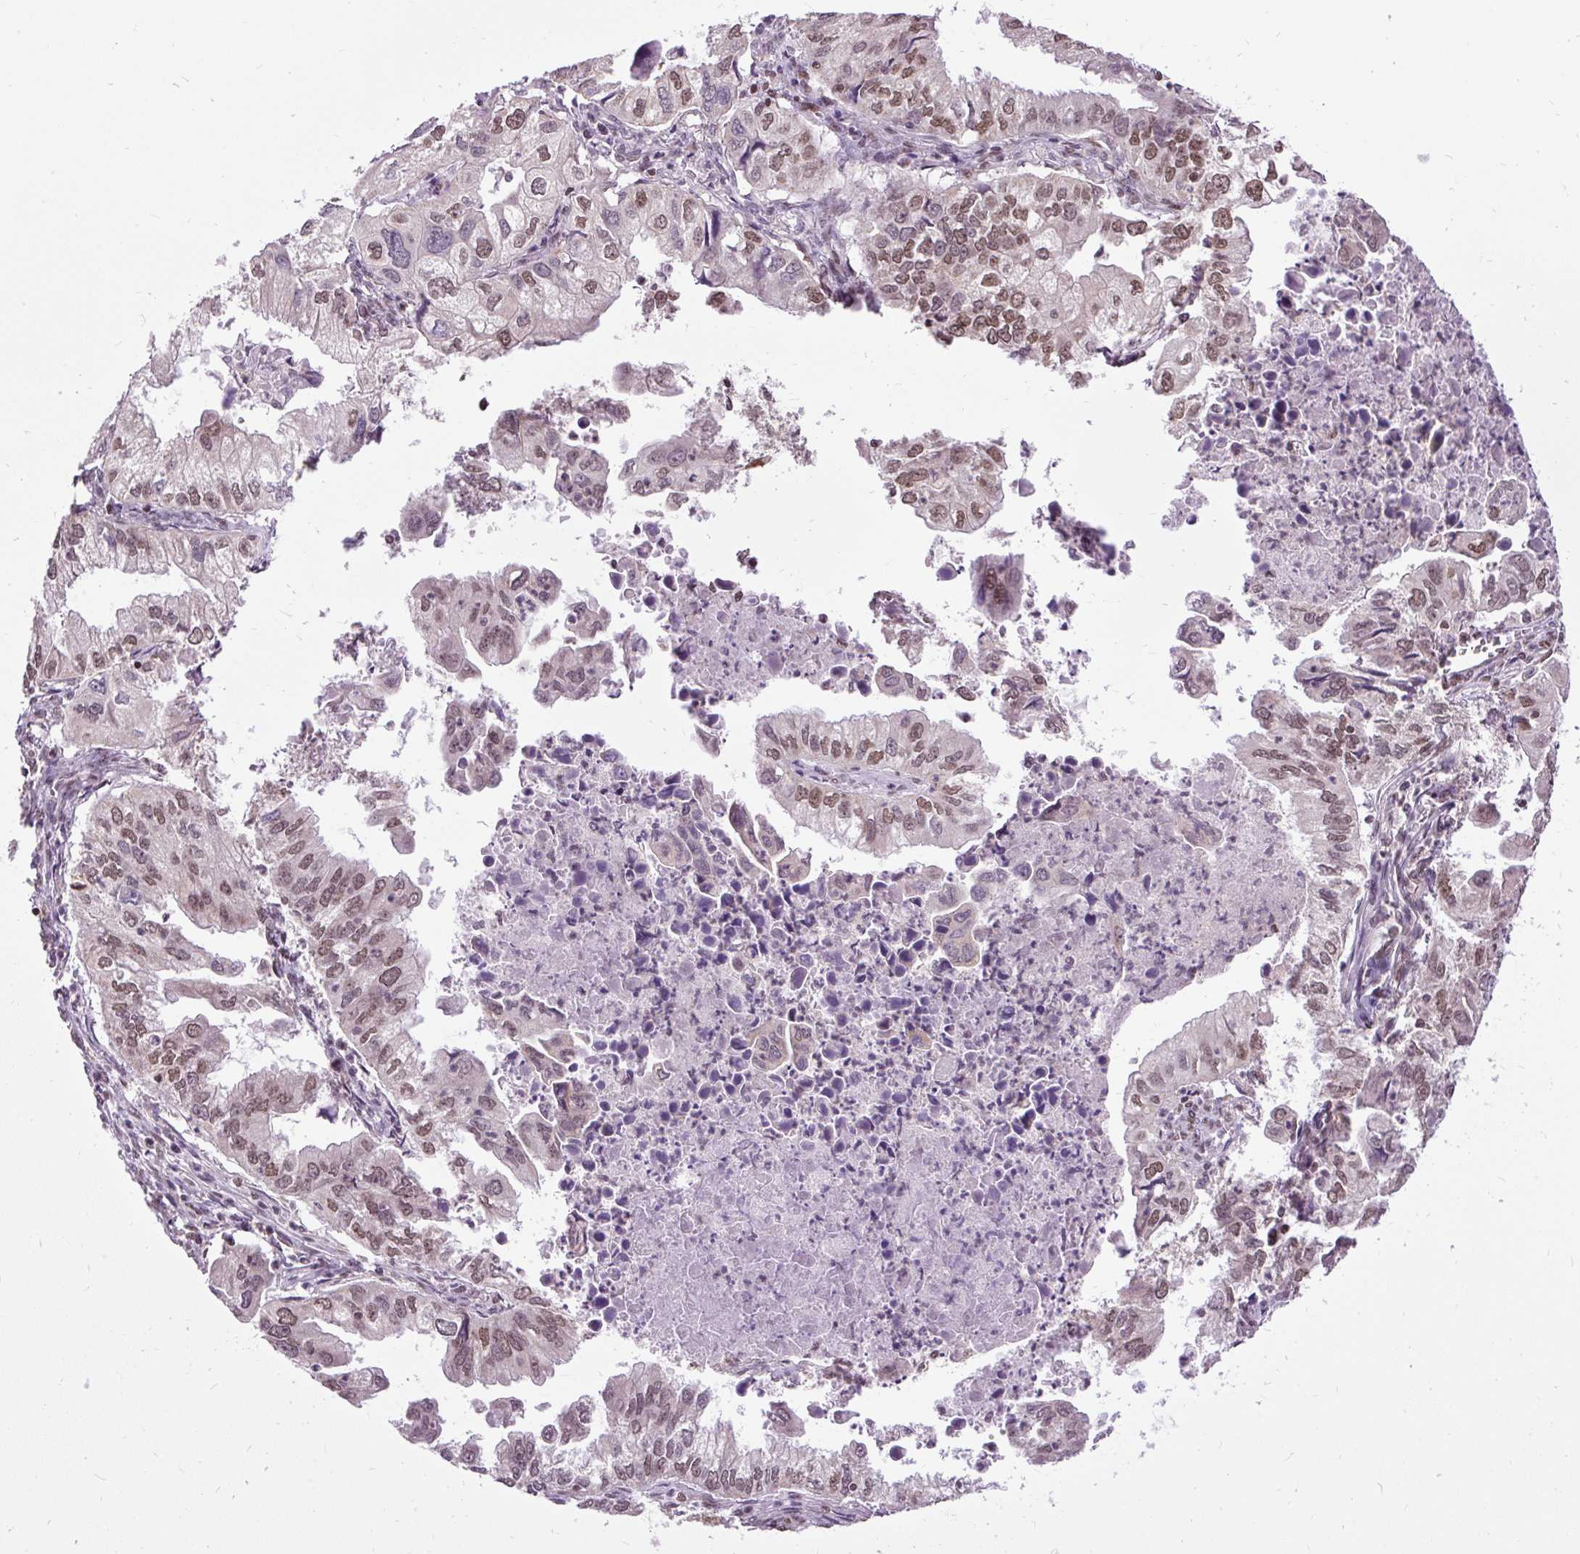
{"staining": {"intensity": "moderate", "quantity": ">75%", "location": "nuclear"}, "tissue": "lung cancer", "cell_type": "Tumor cells", "image_type": "cancer", "snomed": [{"axis": "morphology", "description": "Adenocarcinoma, NOS"}, {"axis": "topography", "description": "Lung"}], "caption": "Moderate nuclear positivity is present in about >75% of tumor cells in lung cancer (adenocarcinoma).", "gene": "ZNF672", "patient": {"sex": "male", "age": 48}}